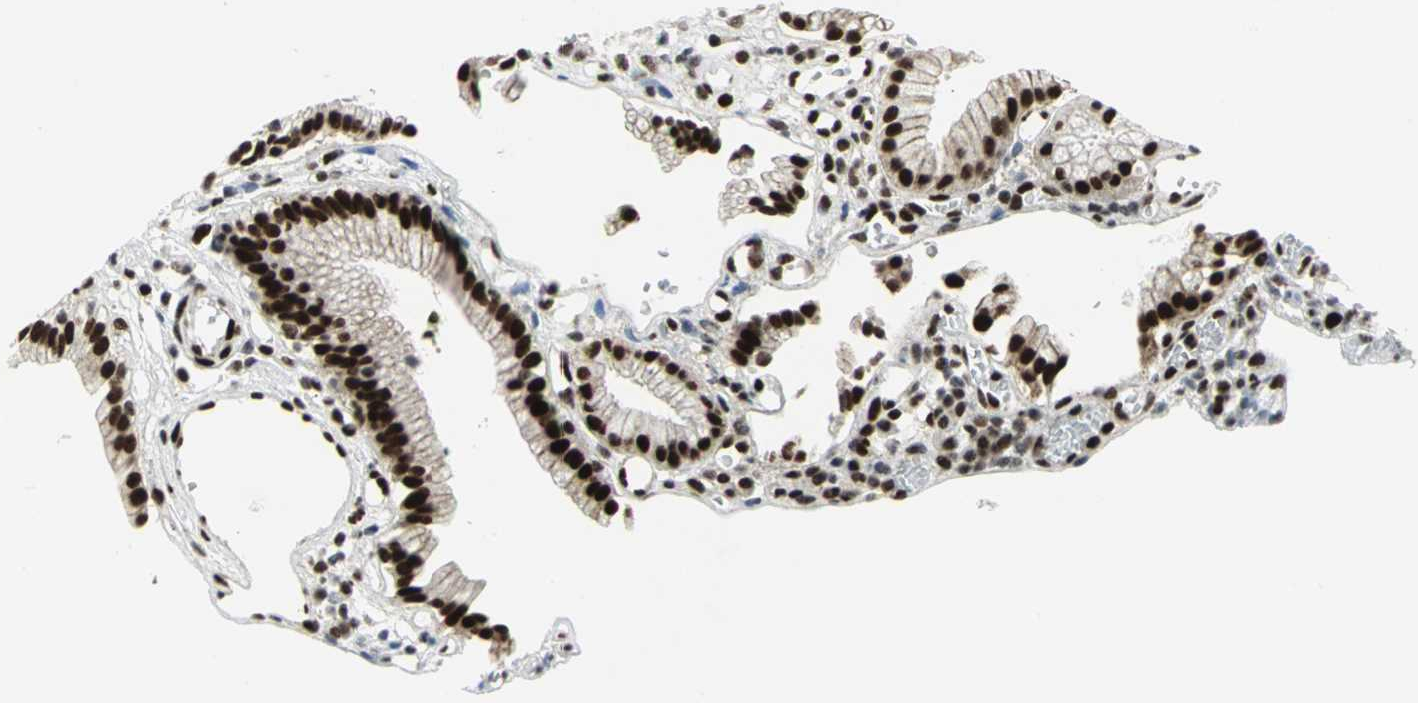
{"staining": {"intensity": "strong", "quantity": ">75%", "location": "nuclear"}, "tissue": "gallbladder", "cell_type": "Glandular cells", "image_type": "normal", "snomed": [{"axis": "morphology", "description": "Normal tissue, NOS"}, {"axis": "topography", "description": "Gallbladder"}], "caption": "This micrograph exhibits immunohistochemistry staining of benign human gallbladder, with high strong nuclear staining in about >75% of glandular cells.", "gene": "SMARCA4", "patient": {"sex": "male", "age": 65}}